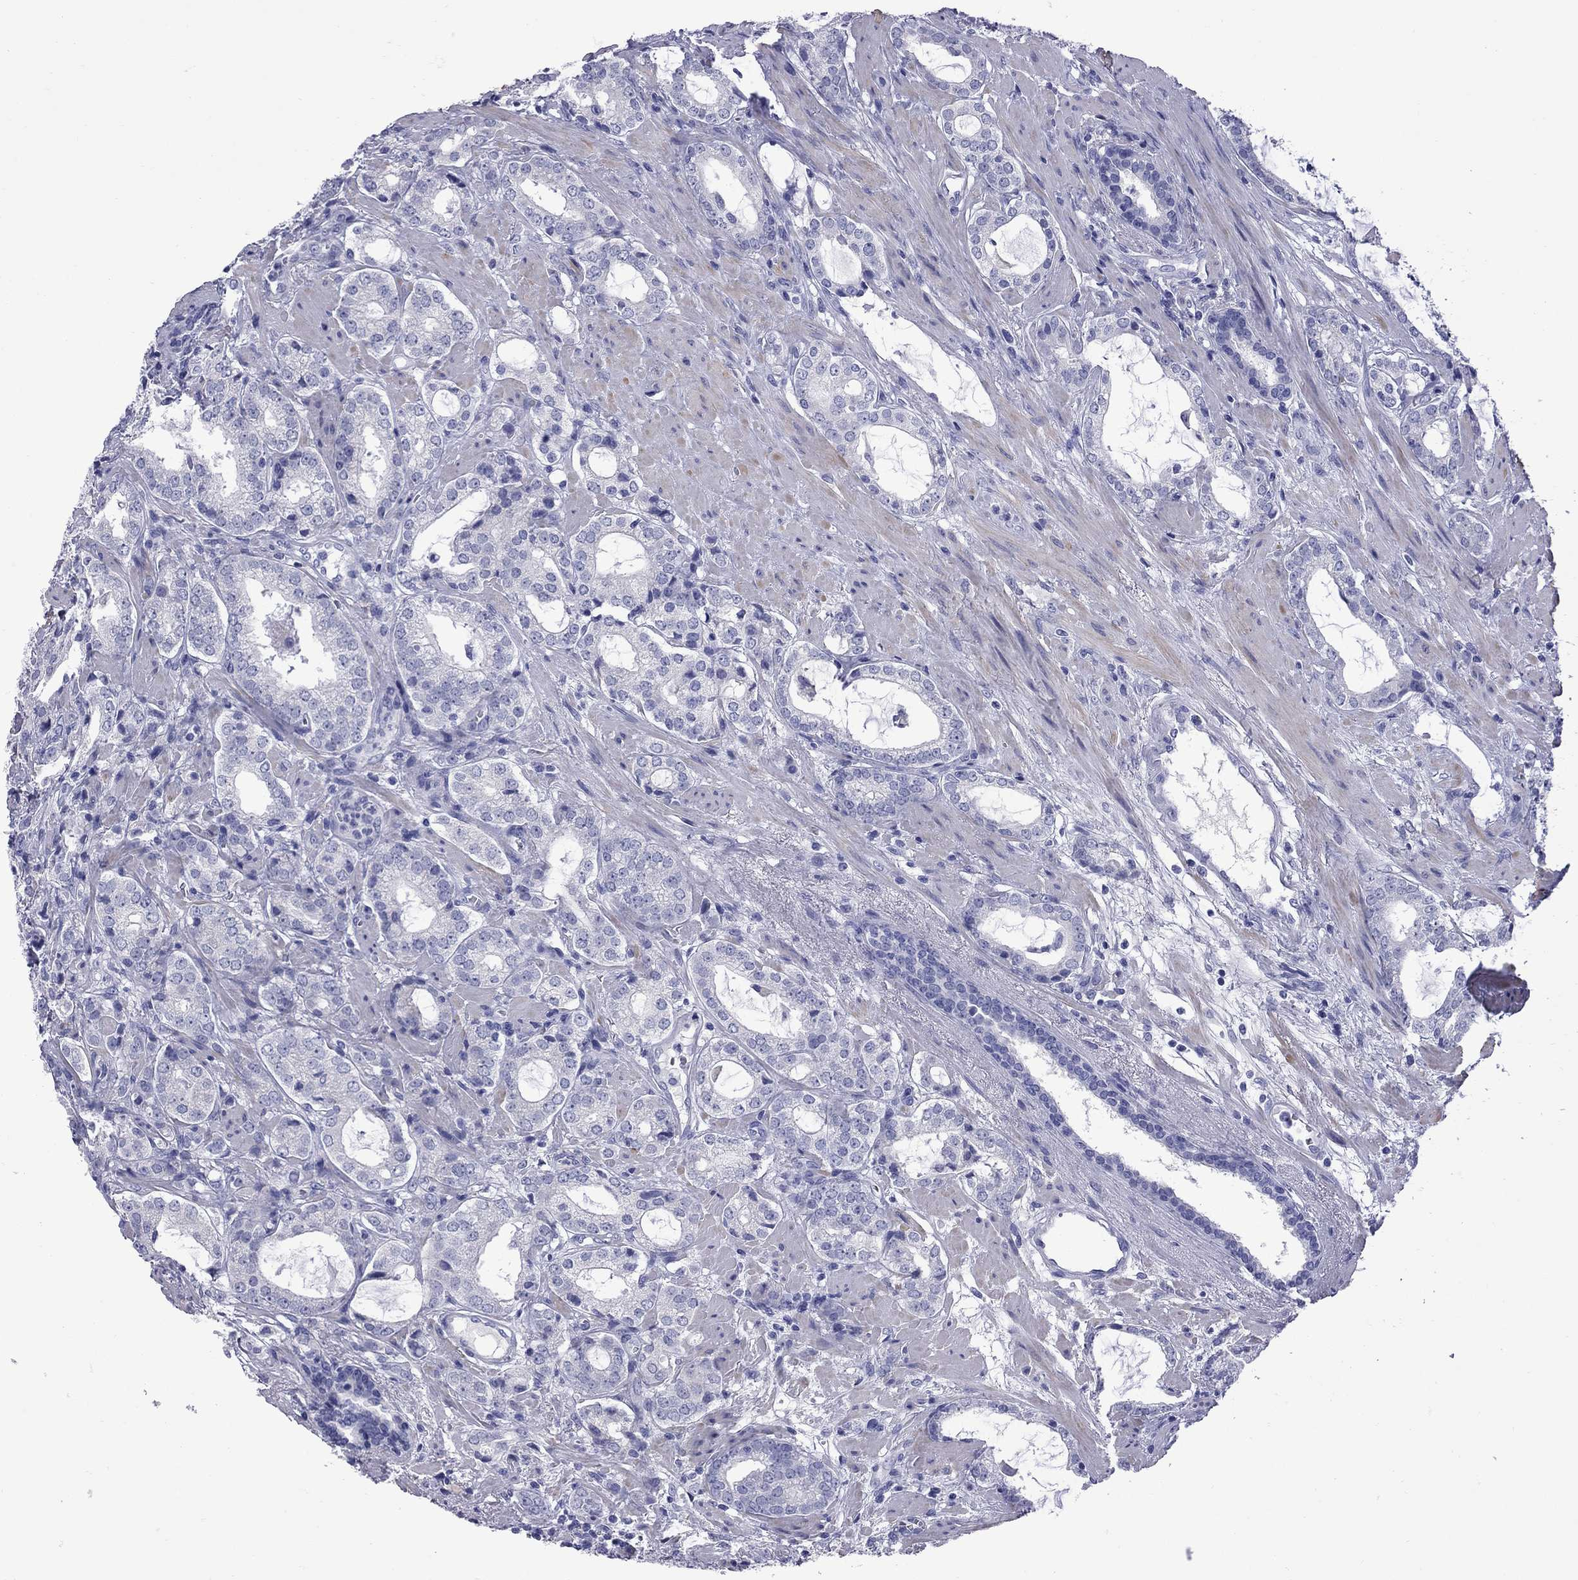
{"staining": {"intensity": "negative", "quantity": "none", "location": "none"}, "tissue": "prostate cancer", "cell_type": "Tumor cells", "image_type": "cancer", "snomed": [{"axis": "morphology", "description": "Adenocarcinoma, NOS"}, {"axis": "topography", "description": "Prostate"}], "caption": "An immunohistochemistry (IHC) photomicrograph of prostate cancer is shown. There is no staining in tumor cells of prostate cancer.", "gene": "EPPIN", "patient": {"sex": "male", "age": 66}}